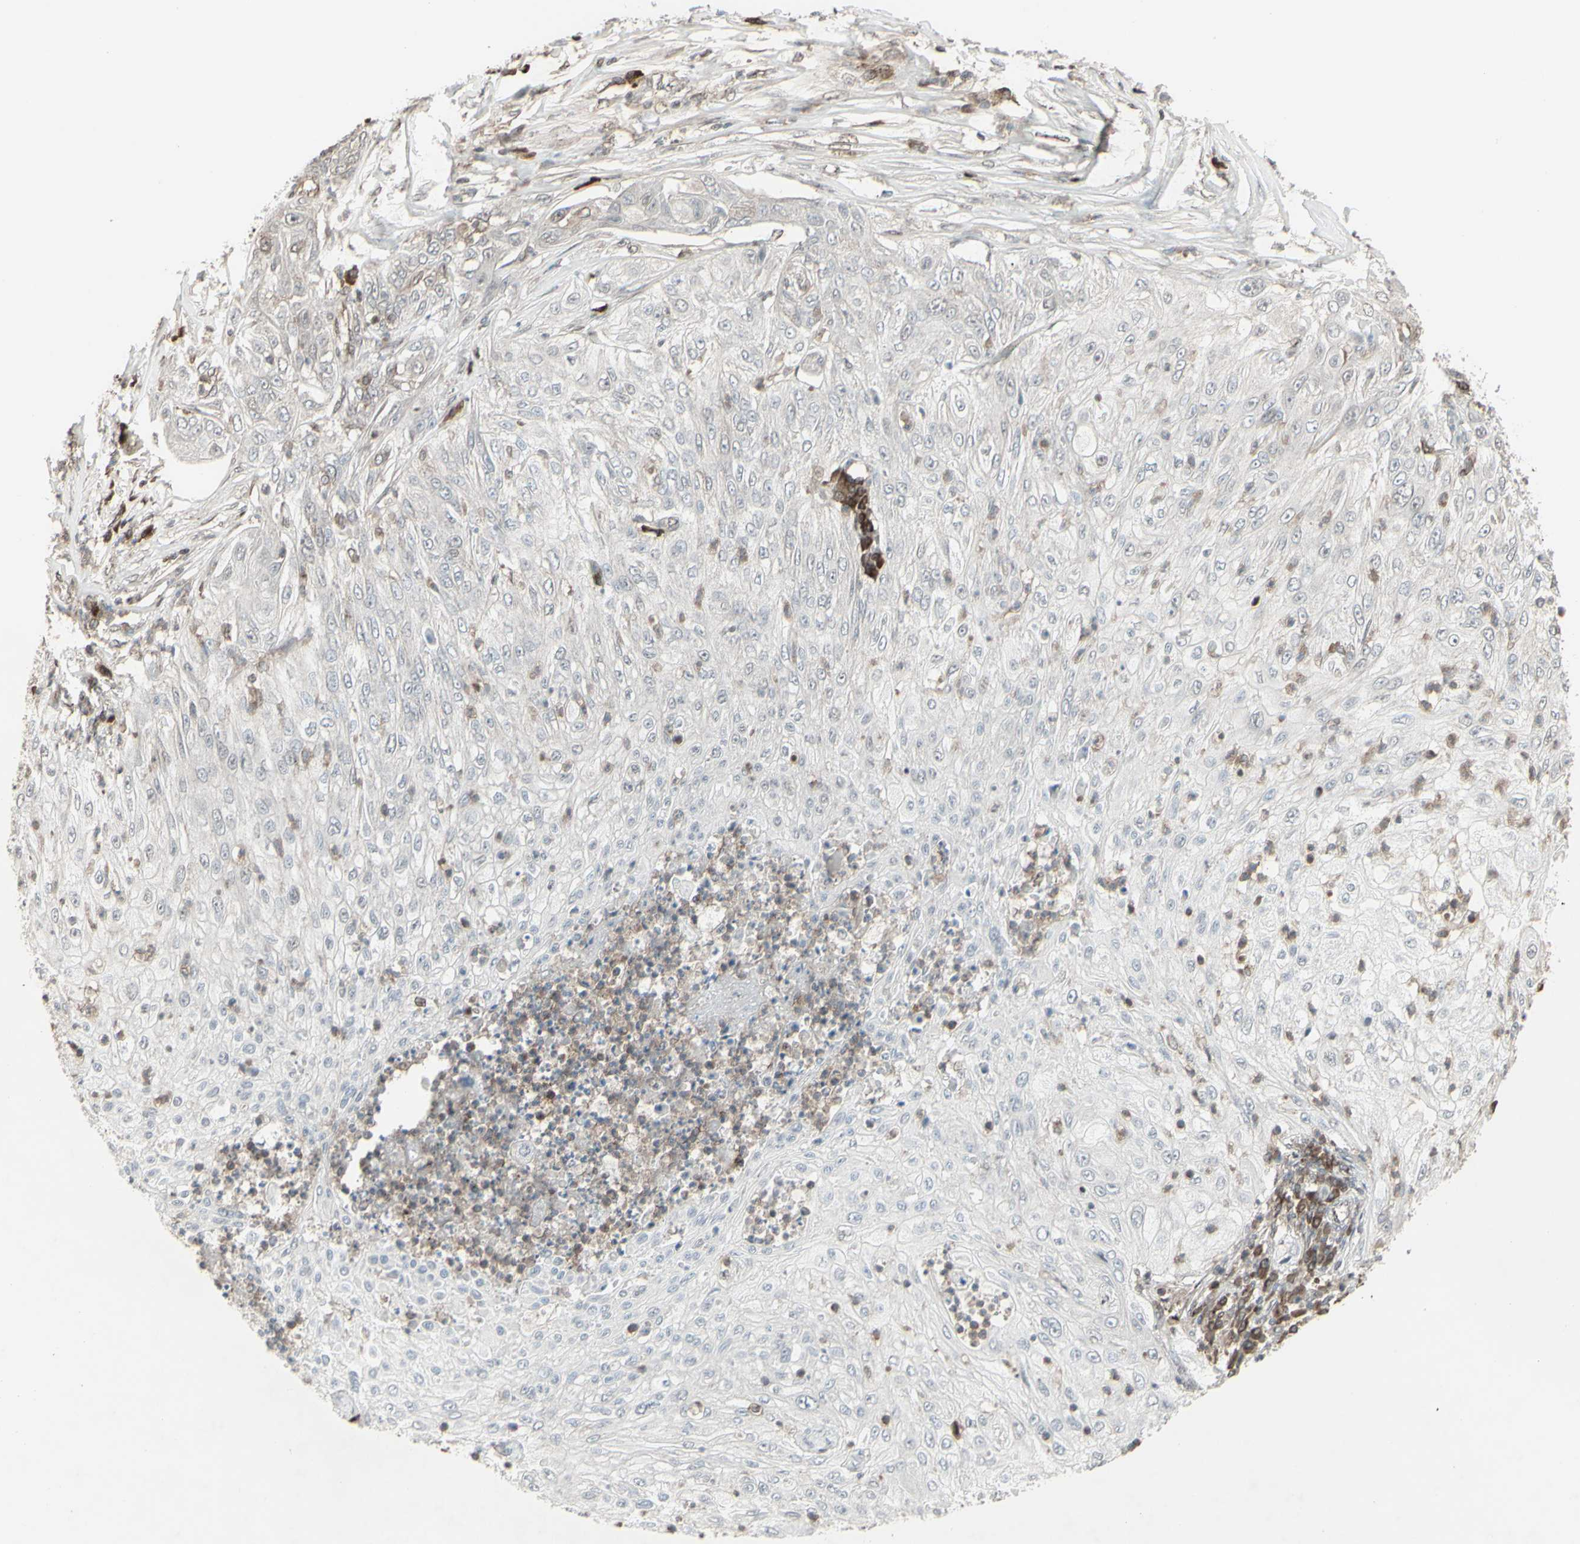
{"staining": {"intensity": "negative", "quantity": "none", "location": "none"}, "tissue": "lung cancer", "cell_type": "Tumor cells", "image_type": "cancer", "snomed": [{"axis": "morphology", "description": "Inflammation, NOS"}, {"axis": "morphology", "description": "Squamous cell carcinoma, NOS"}, {"axis": "topography", "description": "Lymph node"}, {"axis": "topography", "description": "Soft tissue"}, {"axis": "topography", "description": "Lung"}], "caption": "The histopathology image exhibits no staining of tumor cells in lung cancer.", "gene": "CD33", "patient": {"sex": "male", "age": 66}}